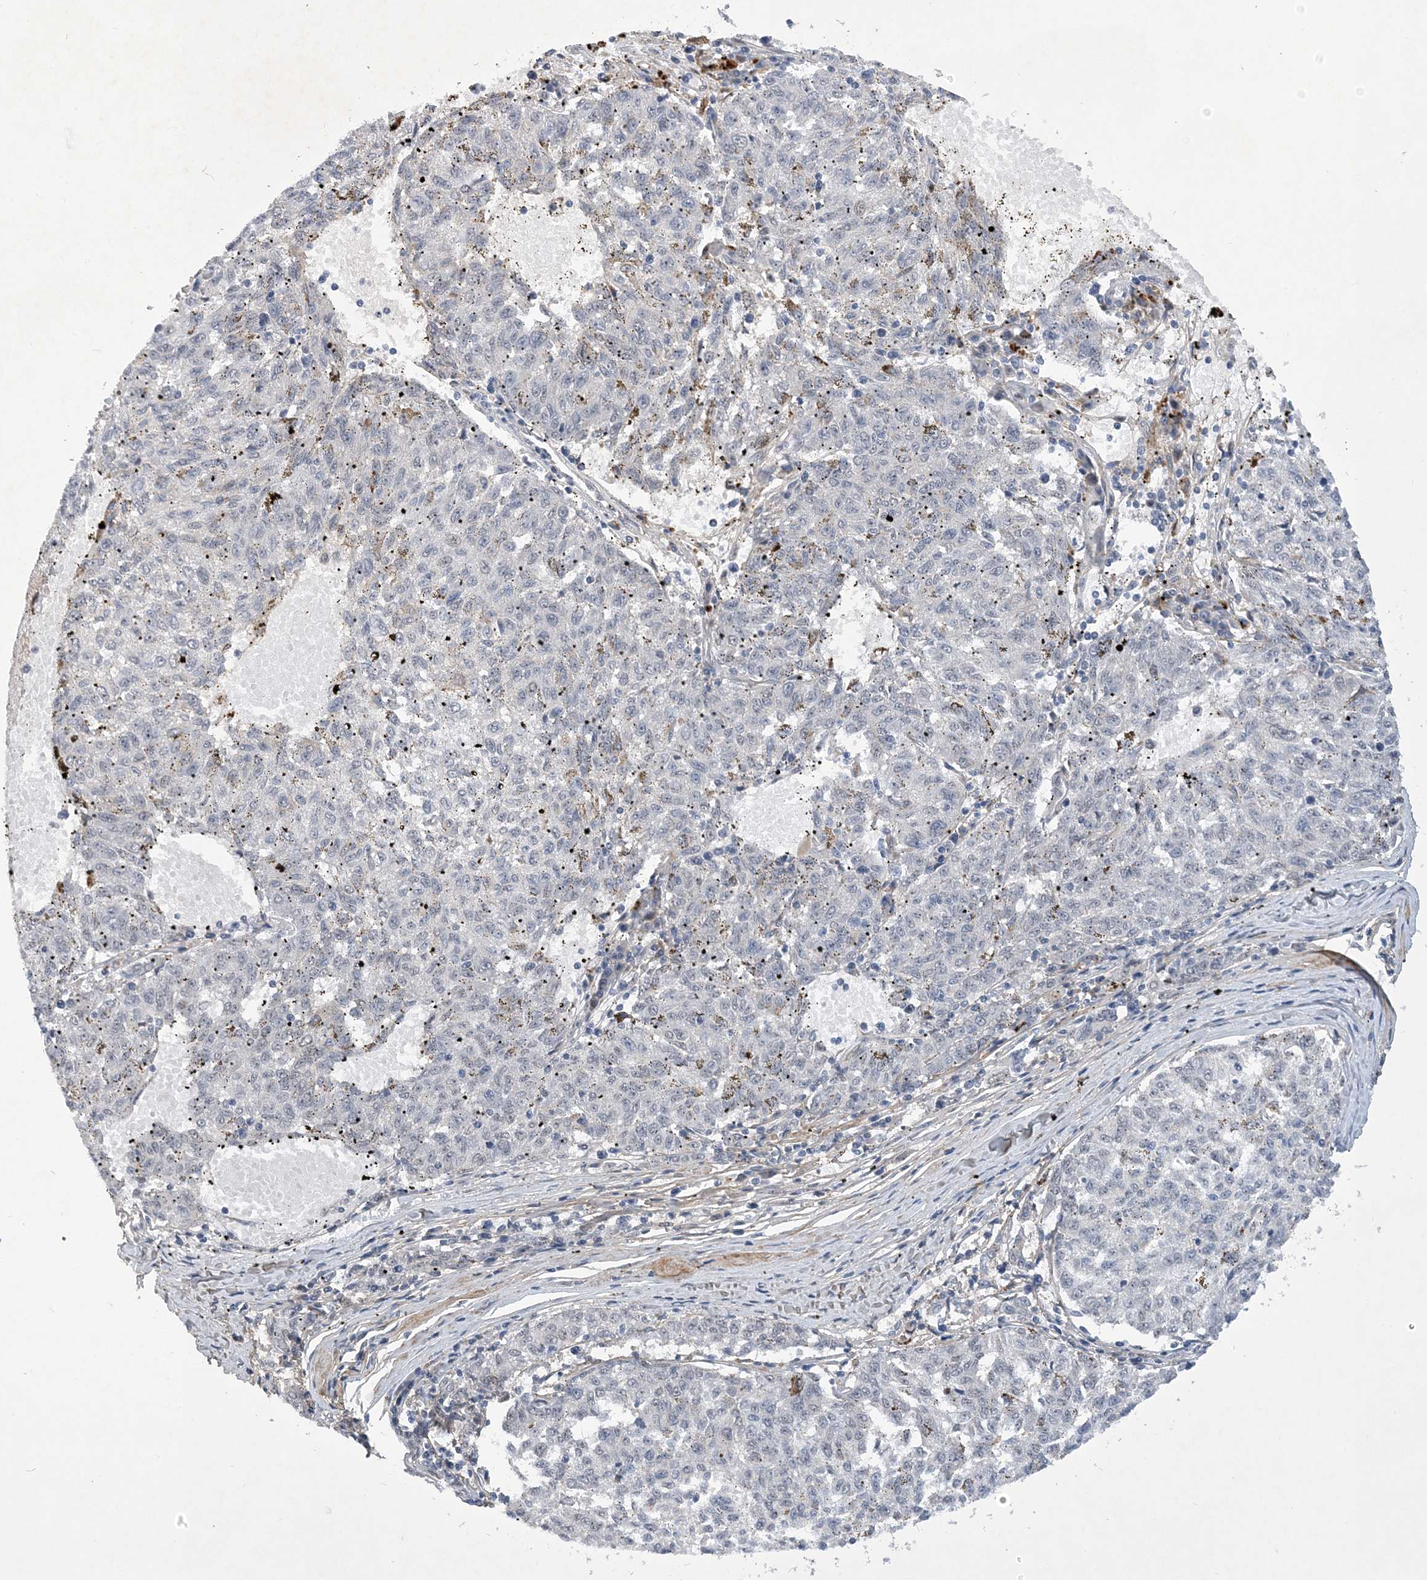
{"staining": {"intensity": "negative", "quantity": "none", "location": "none"}, "tissue": "melanoma", "cell_type": "Tumor cells", "image_type": "cancer", "snomed": [{"axis": "morphology", "description": "Malignant melanoma, NOS"}, {"axis": "topography", "description": "Skin"}], "caption": "IHC photomicrograph of melanoma stained for a protein (brown), which demonstrates no expression in tumor cells. (IHC, brightfield microscopy, high magnification).", "gene": "FAM217A", "patient": {"sex": "female", "age": 72}}